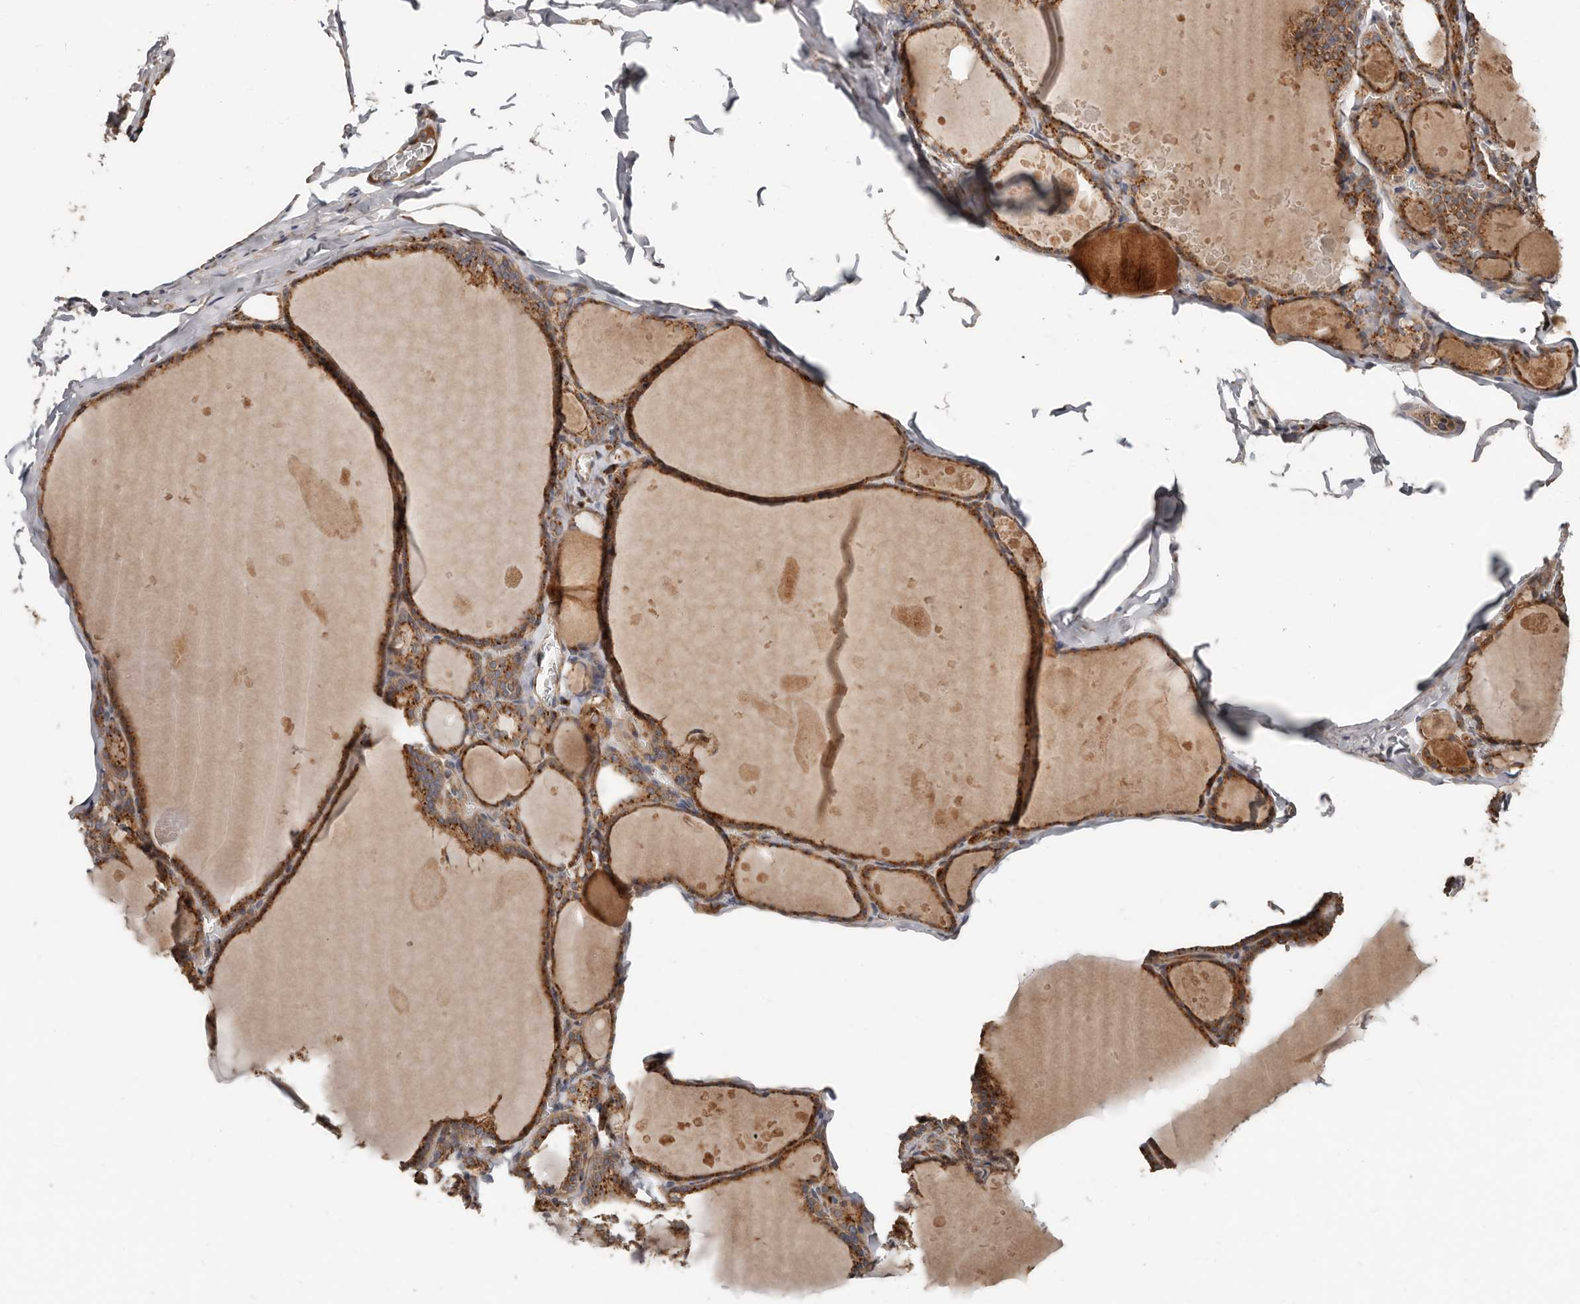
{"staining": {"intensity": "moderate", "quantity": ">75%", "location": "cytoplasmic/membranous"}, "tissue": "thyroid gland", "cell_type": "Glandular cells", "image_type": "normal", "snomed": [{"axis": "morphology", "description": "Normal tissue, NOS"}, {"axis": "topography", "description": "Thyroid gland"}], "caption": "A high-resolution micrograph shows immunohistochemistry (IHC) staining of benign thyroid gland, which exhibits moderate cytoplasmic/membranous expression in about >75% of glandular cells.", "gene": "COG1", "patient": {"sex": "male", "age": 56}}